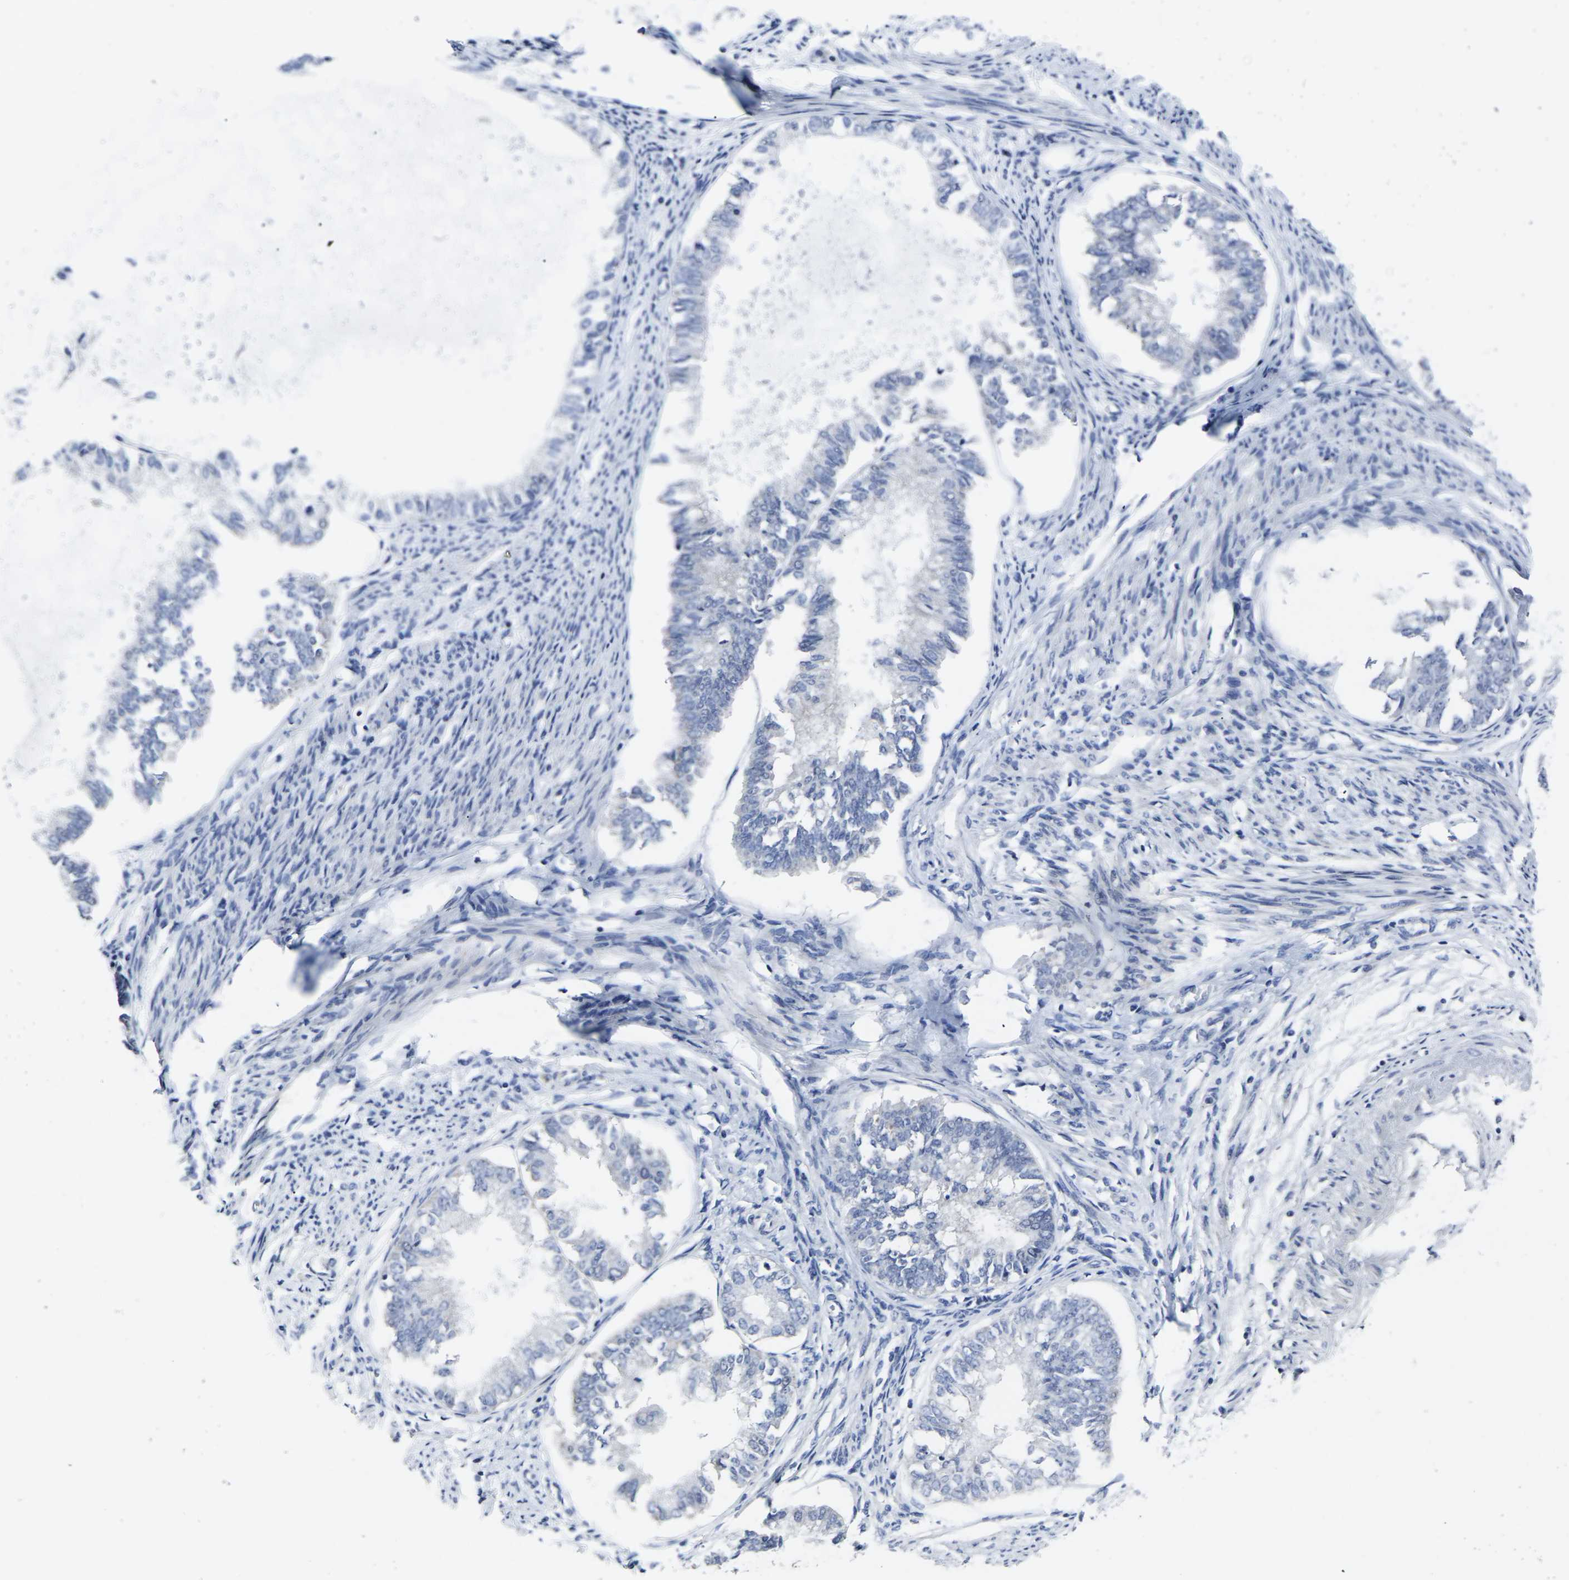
{"staining": {"intensity": "negative", "quantity": "none", "location": "none"}, "tissue": "endometrial cancer", "cell_type": "Tumor cells", "image_type": "cancer", "snomed": [{"axis": "morphology", "description": "Adenocarcinoma, NOS"}, {"axis": "topography", "description": "Endometrium"}], "caption": "Micrograph shows no significant protein positivity in tumor cells of endometrial adenocarcinoma.", "gene": "MSANTD4", "patient": {"sex": "female", "age": 86}}